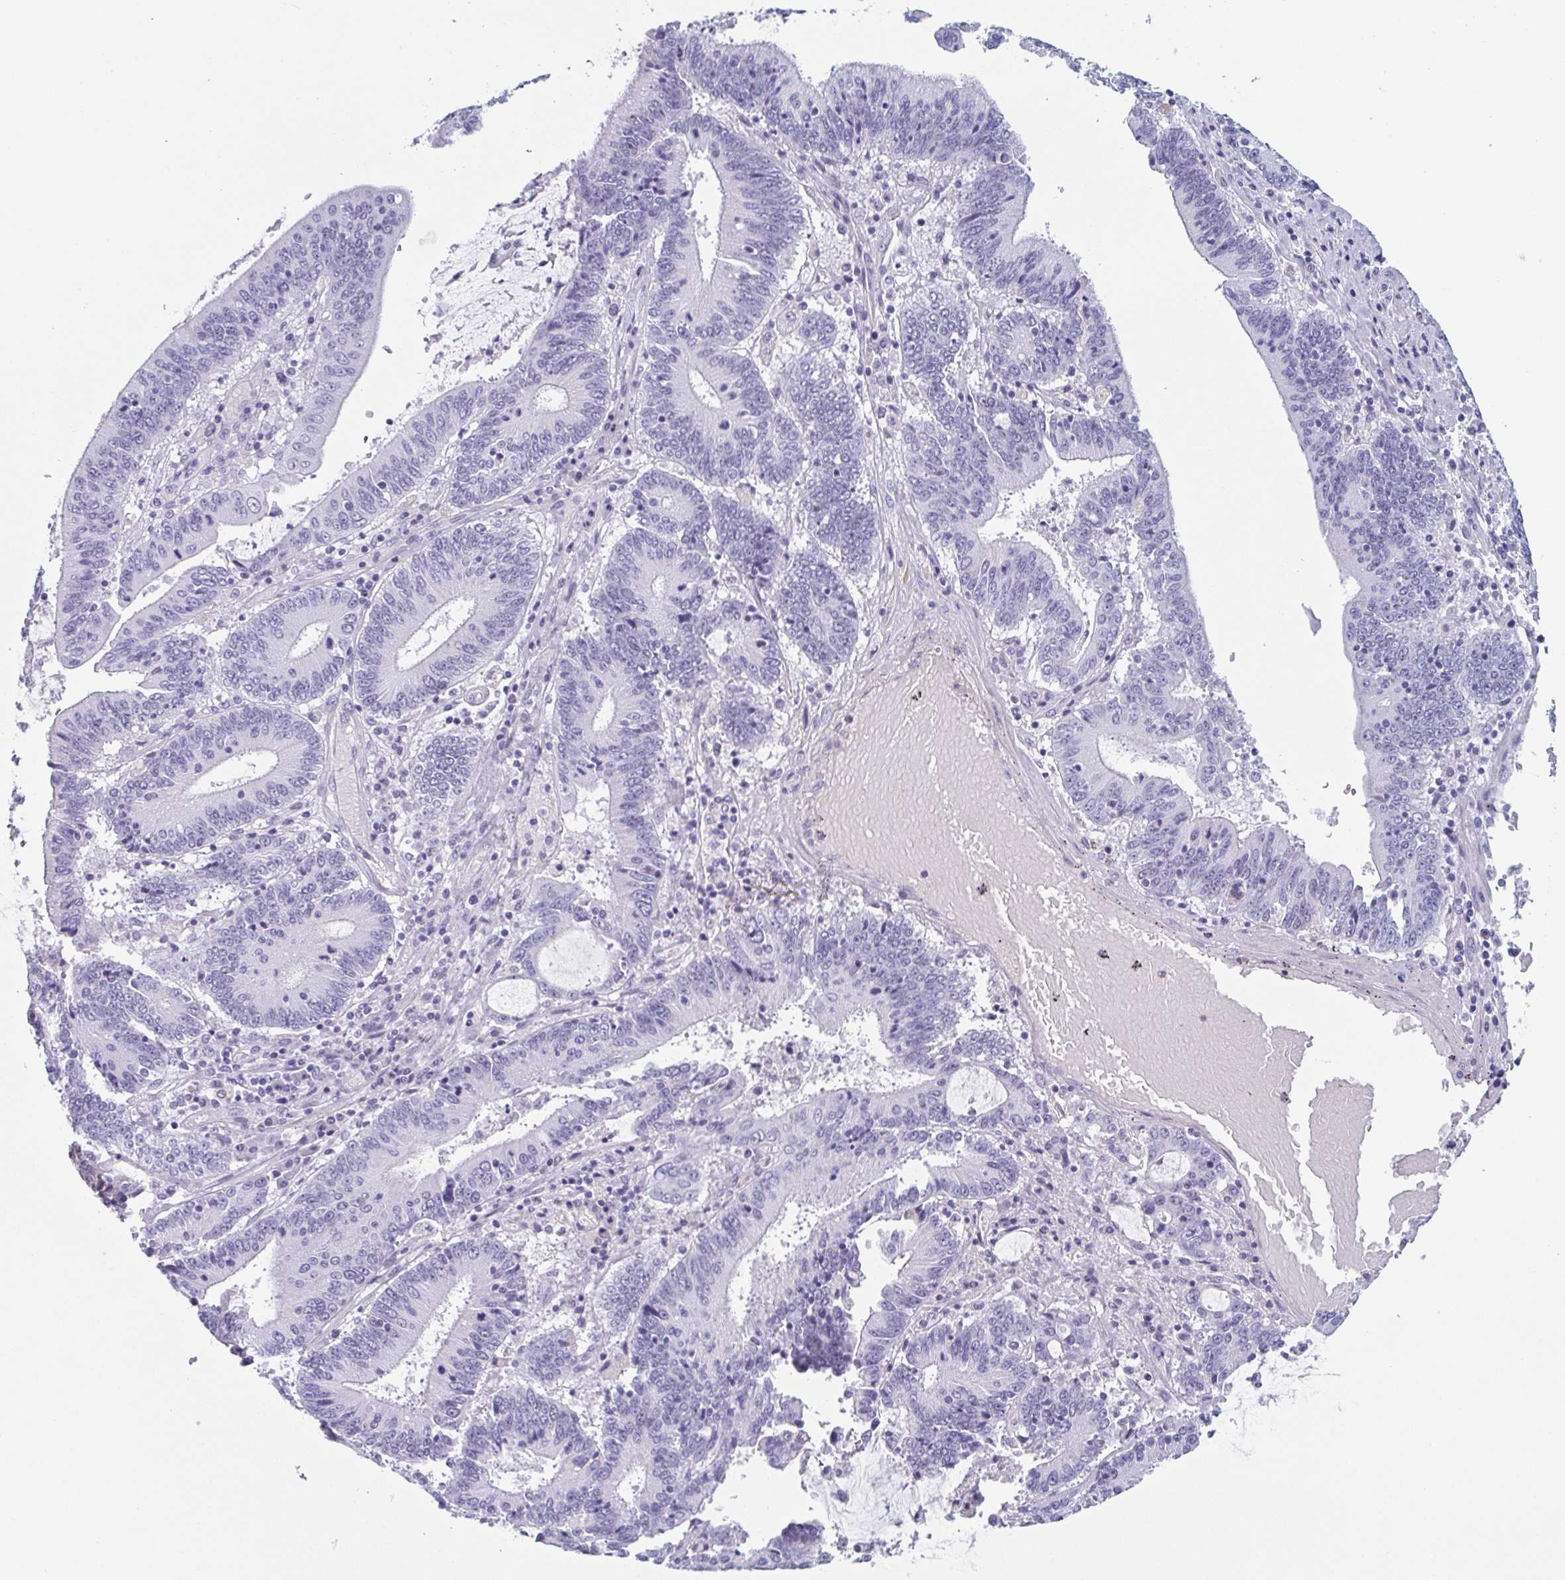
{"staining": {"intensity": "negative", "quantity": "none", "location": "none"}, "tissue": "stomach cancer", "cell_type": "Tumor cells", "image_type": "cancer", "snomed": [{"axis": "morphology", "description": "Adenocarcinoma, NOS"}, {"axis": "topography", "description": "Stomach, upper"}], "caption": "Adenocarcinoma (stomach) was stained to show a protein in brown. There is no significant staining in tumor cells. (DAB (3,3'-diaminobenzidine) immunohistochemistry visualized using brightfield microscopy, high magnification).", "gene": "TAGLN3", "patient": {"sex": "male", "age": 68}}